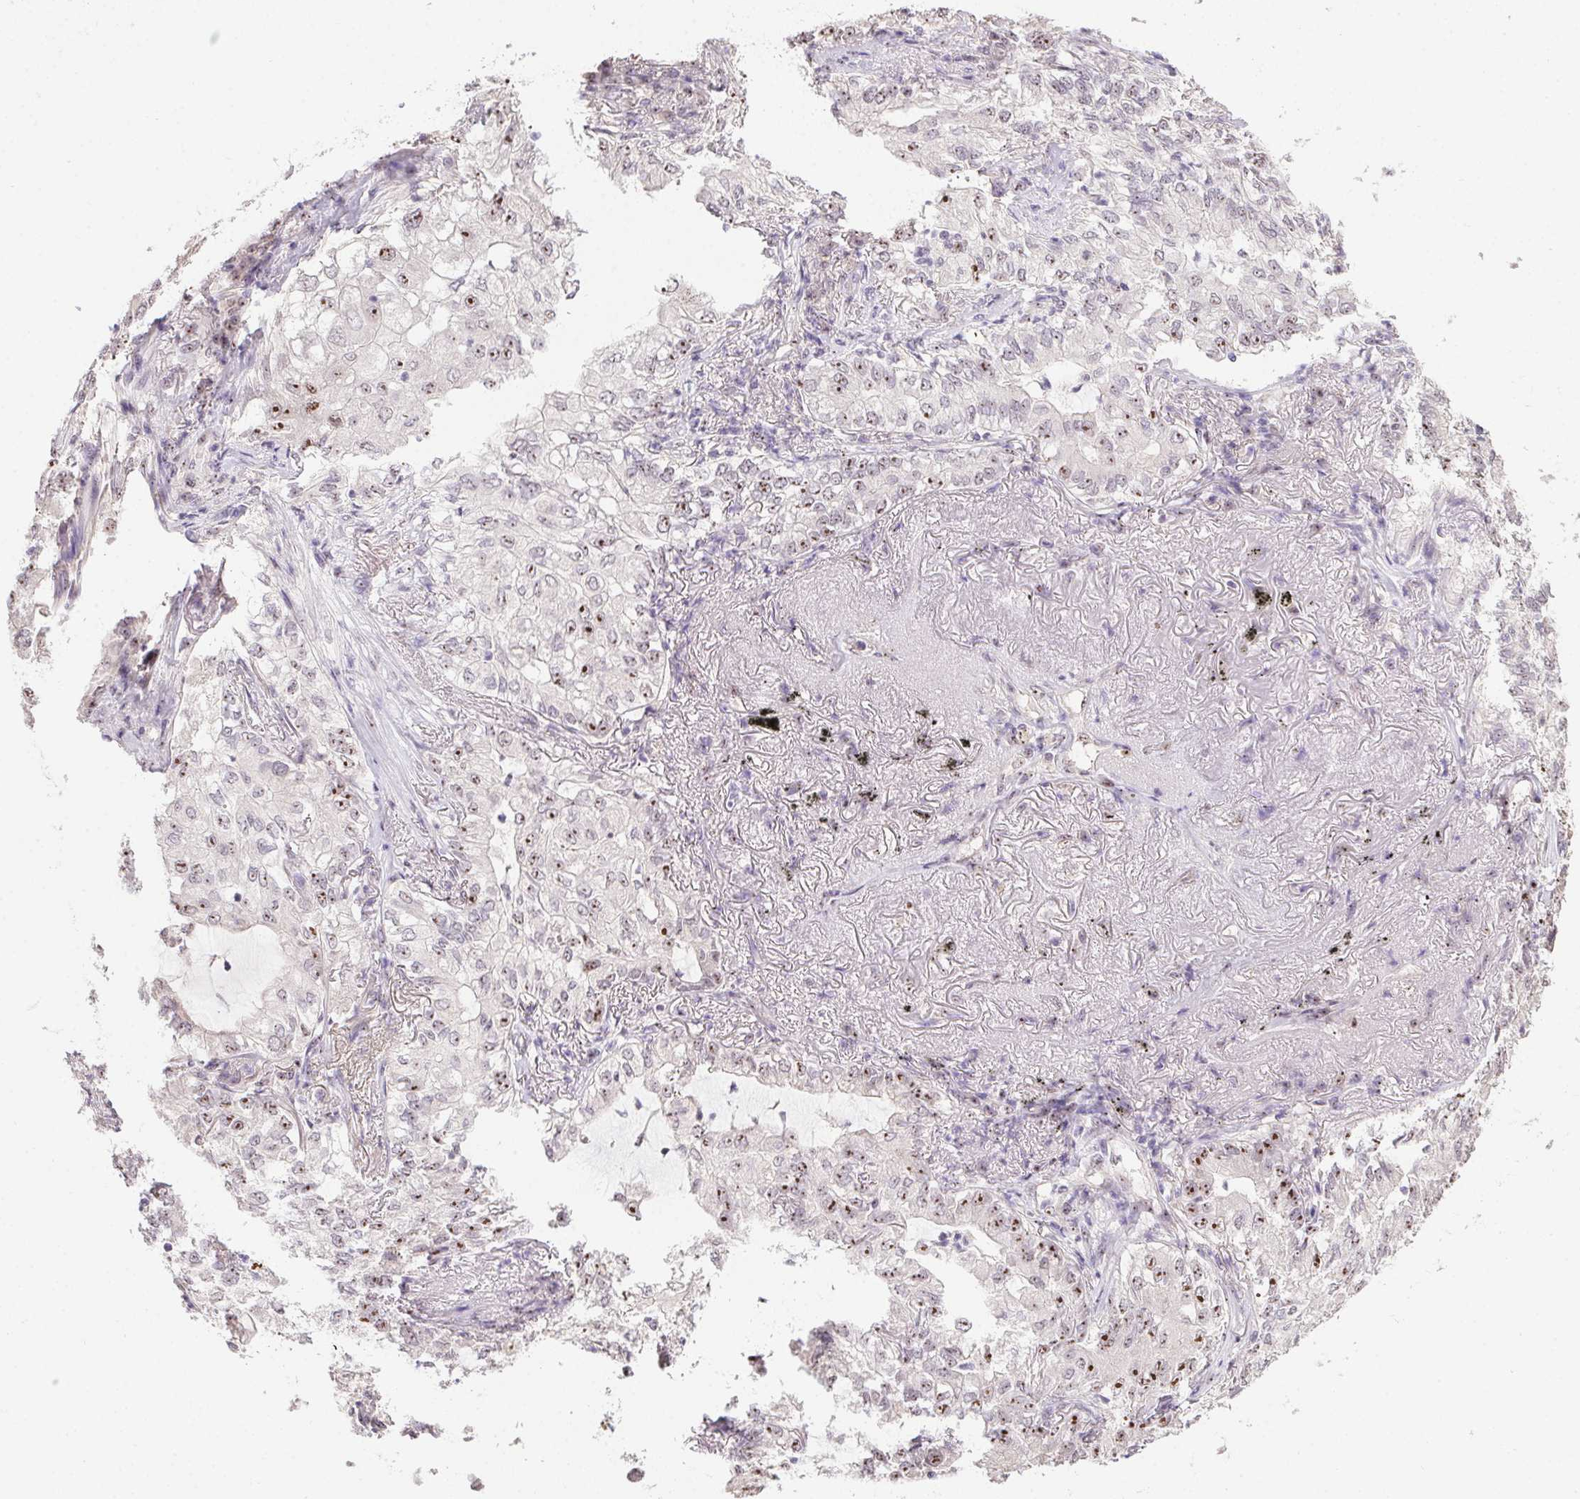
{"staining": {"intensity": "weak", "quantity": ">75%", "location": "nuclear"}, "tissue": "lung cancer", "cell_type": "Tumor cells", "image_type": "cancer", "snomed": [{"axis": "morphology", "description": "Adenocarcinoma, NOS"}, {"axis": "topography", "description": "Lung"}], "caption": "Immunohistochemistry (IHC) staining of adenocarcinoma (lung), which demonstrates low levels of weak nuclear staining in about >75% of tumor cells indicating weak nuclear protein expression. The staining was performed using DAB (brown) for protein detection and nuclei were counterstained in hematoxylin (blue).", "gene": "BATF2", "patient": {"sex": "female", "age": 73}}